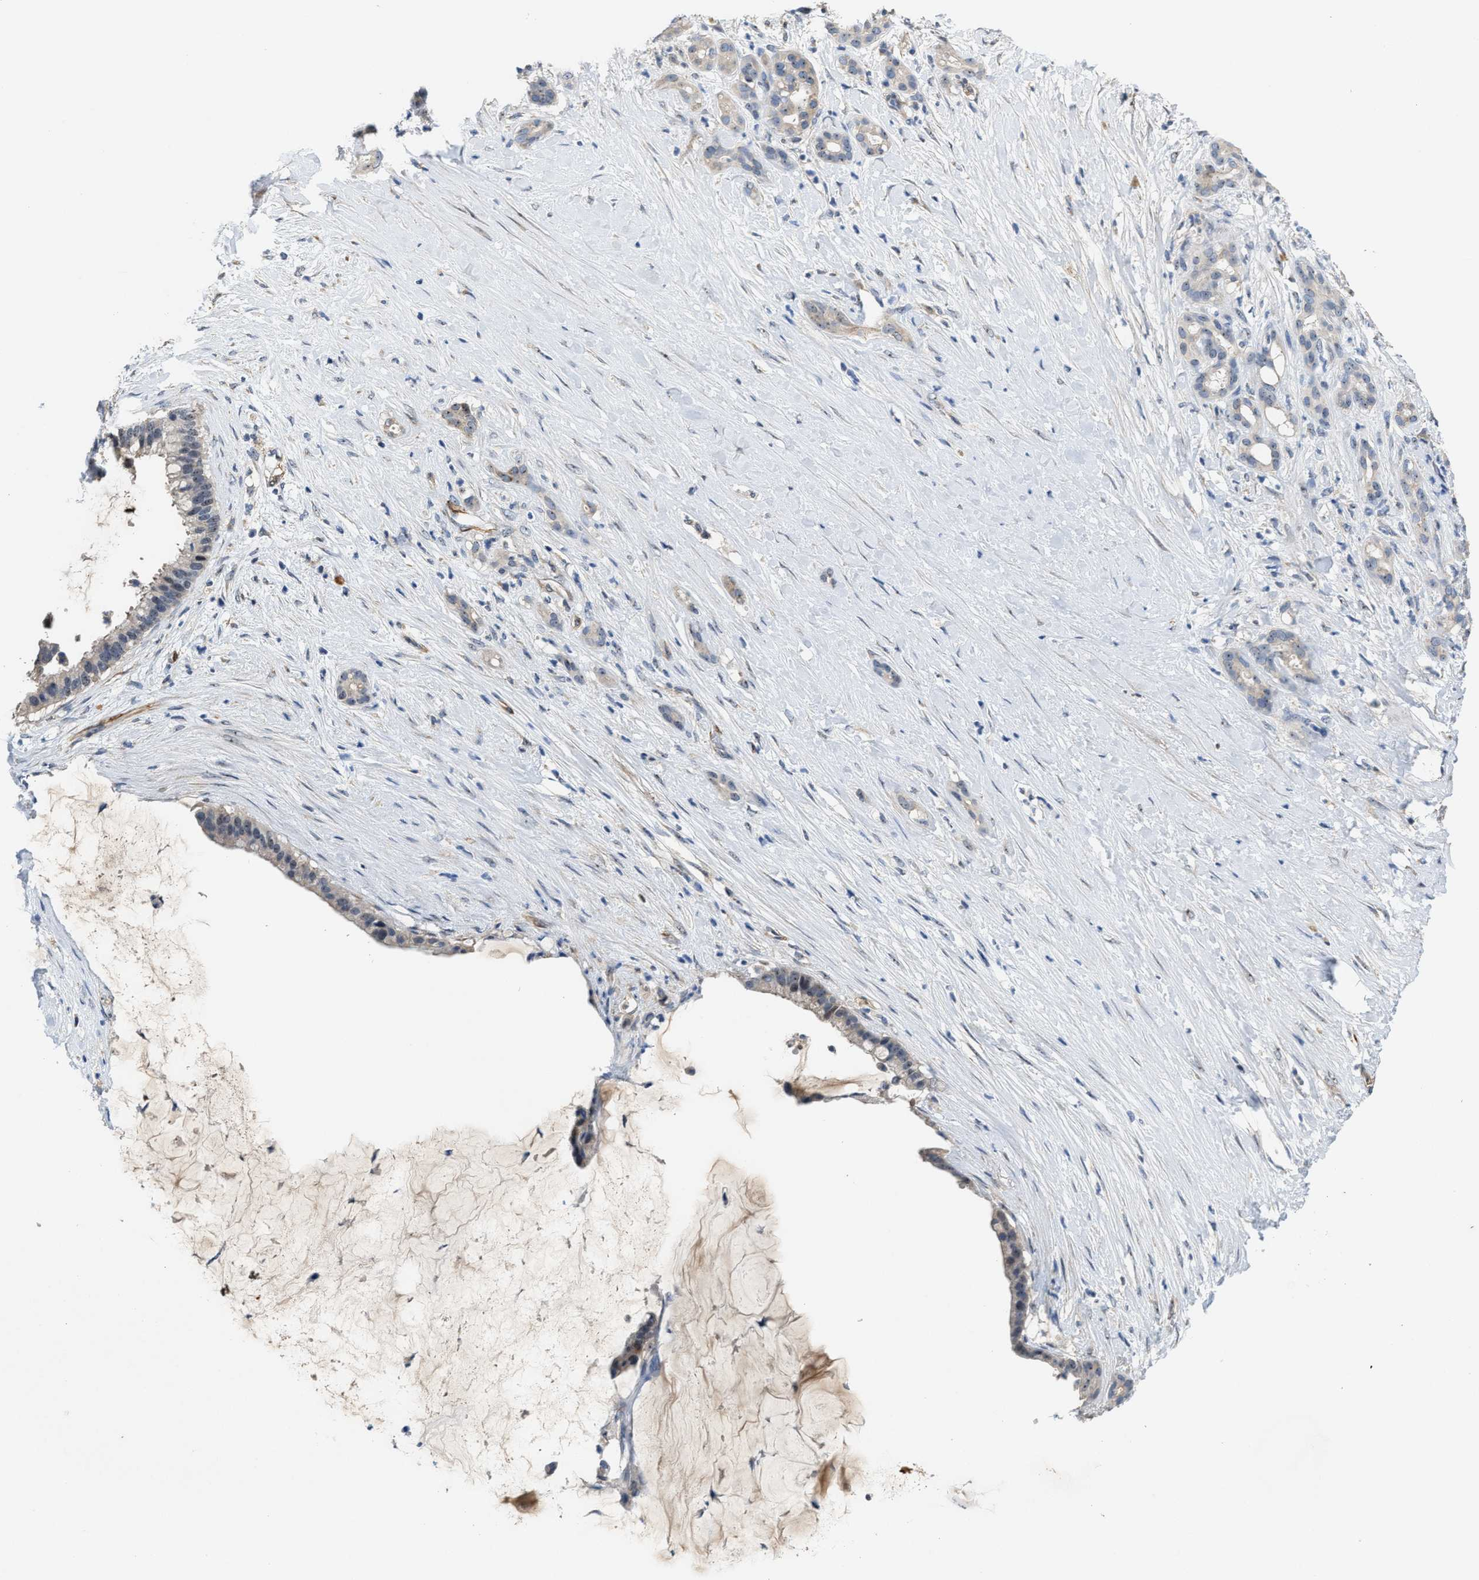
{"staining": {"intensity": "negative", "quantity": "none", "location": "none"}, "tissue": "pancreatic cancer", "cell_type": "Tumor cells", "image_type": "cancer", "snomed": [{"axis": "morphology", "description": "Adenocarcinoma, NOS"}, {"axis": "topography", "description": "Pancreas"}], "caption": "Immunohistochemistry (IHC) of human pancreatic cancer (adenocarcinoma) shows no expression in tumor cells.", "gene": "ZNF783", "patient": {"sex": "male", "age": 41}}